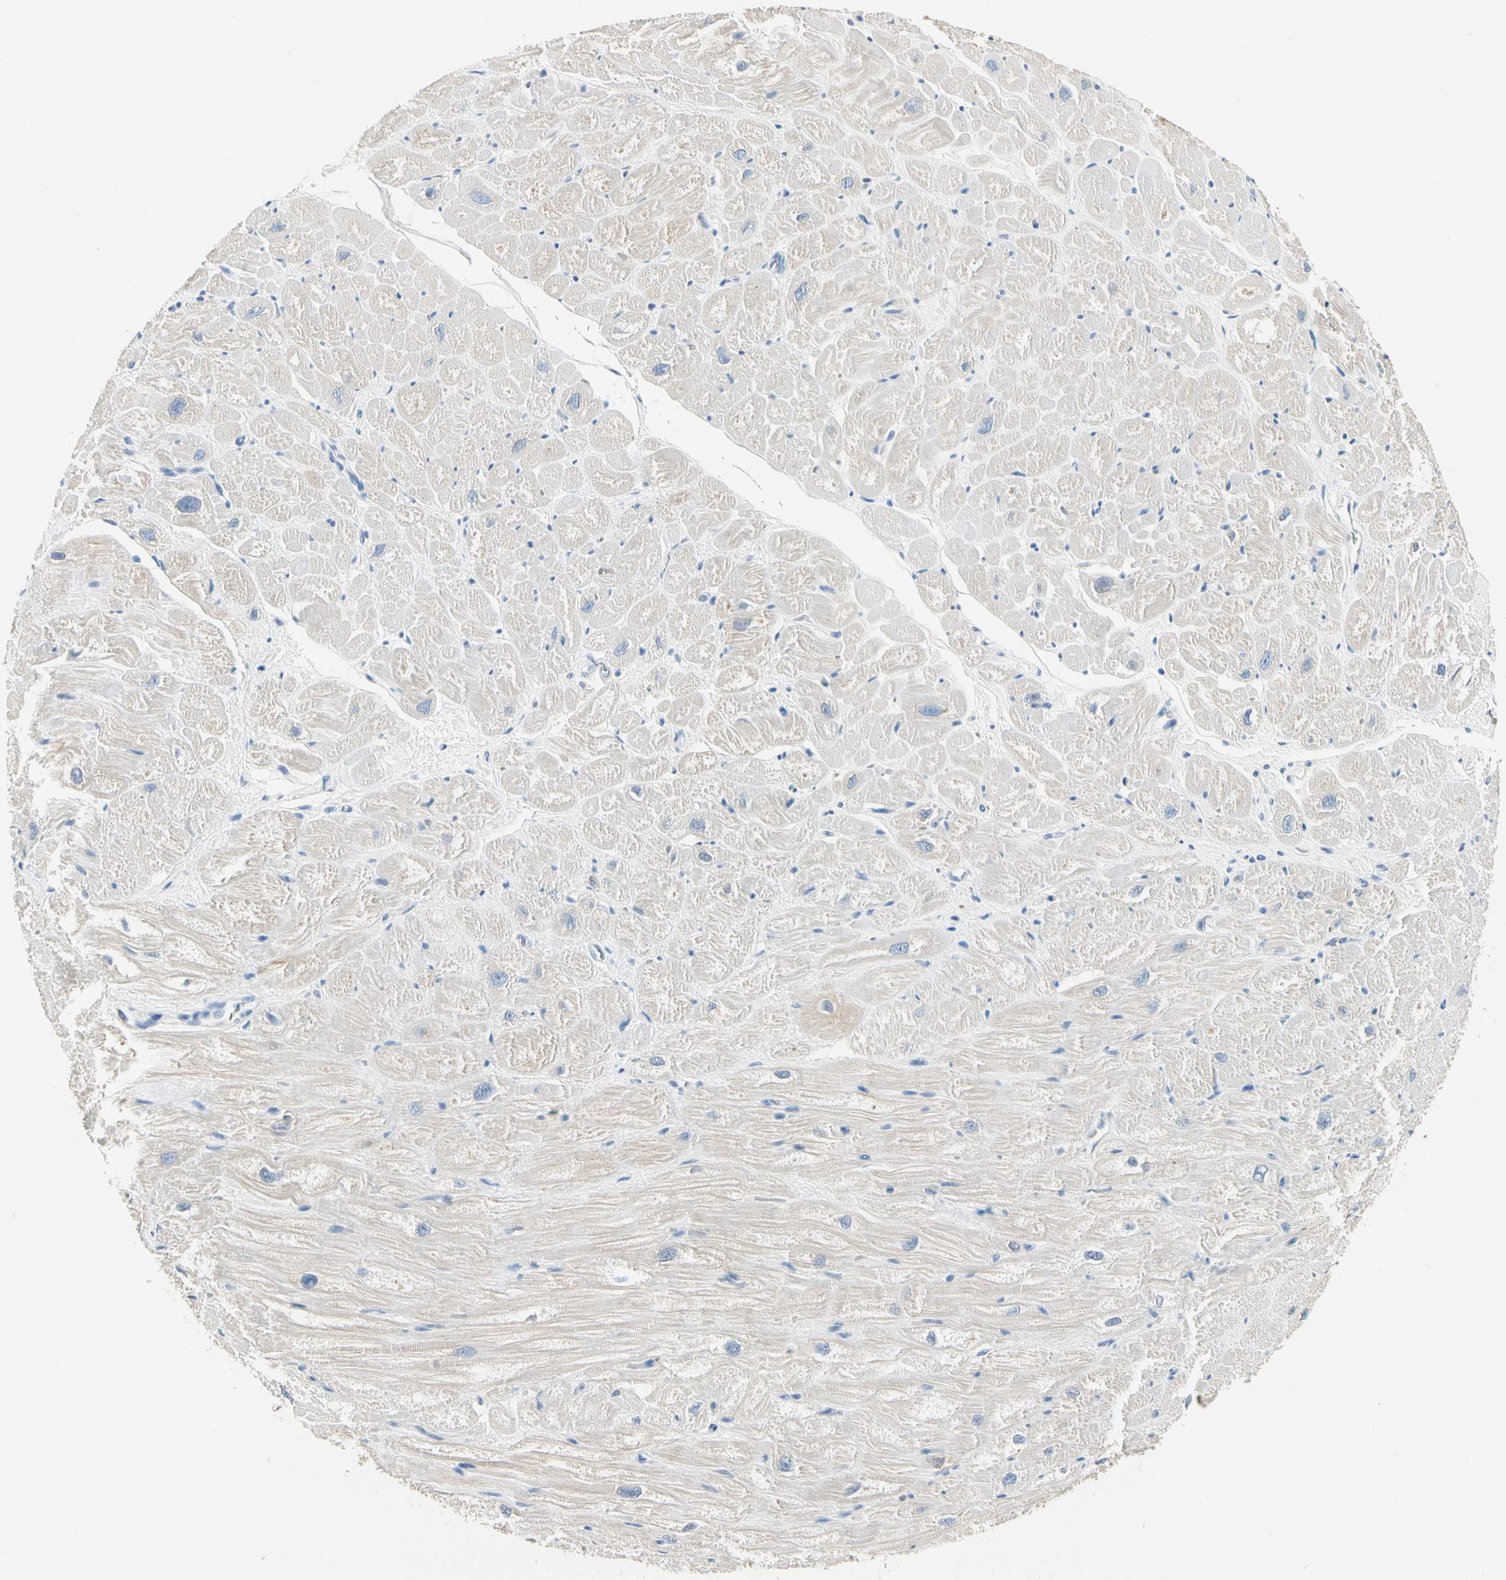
{"staining": {"intensity": "negative", "quantity": "none", "location": "none"}, "tissue": "heart muscle", "cell_type": "Cardiomyocytes", "image_type": "normal", "snomed": [{"axis": "morphology", "description": "Normal tissue, NOS"}, {"axis": "topography", "description": "Heart"}], "caption": "Cardiomyocytes are negative for protein expression in unremarkable human heart muscle. (DAB (3,3'-diaminobenzidine) IHC, high magnification).", "gene": "CA1", "patient": {"sex": "male", "age": 49}}